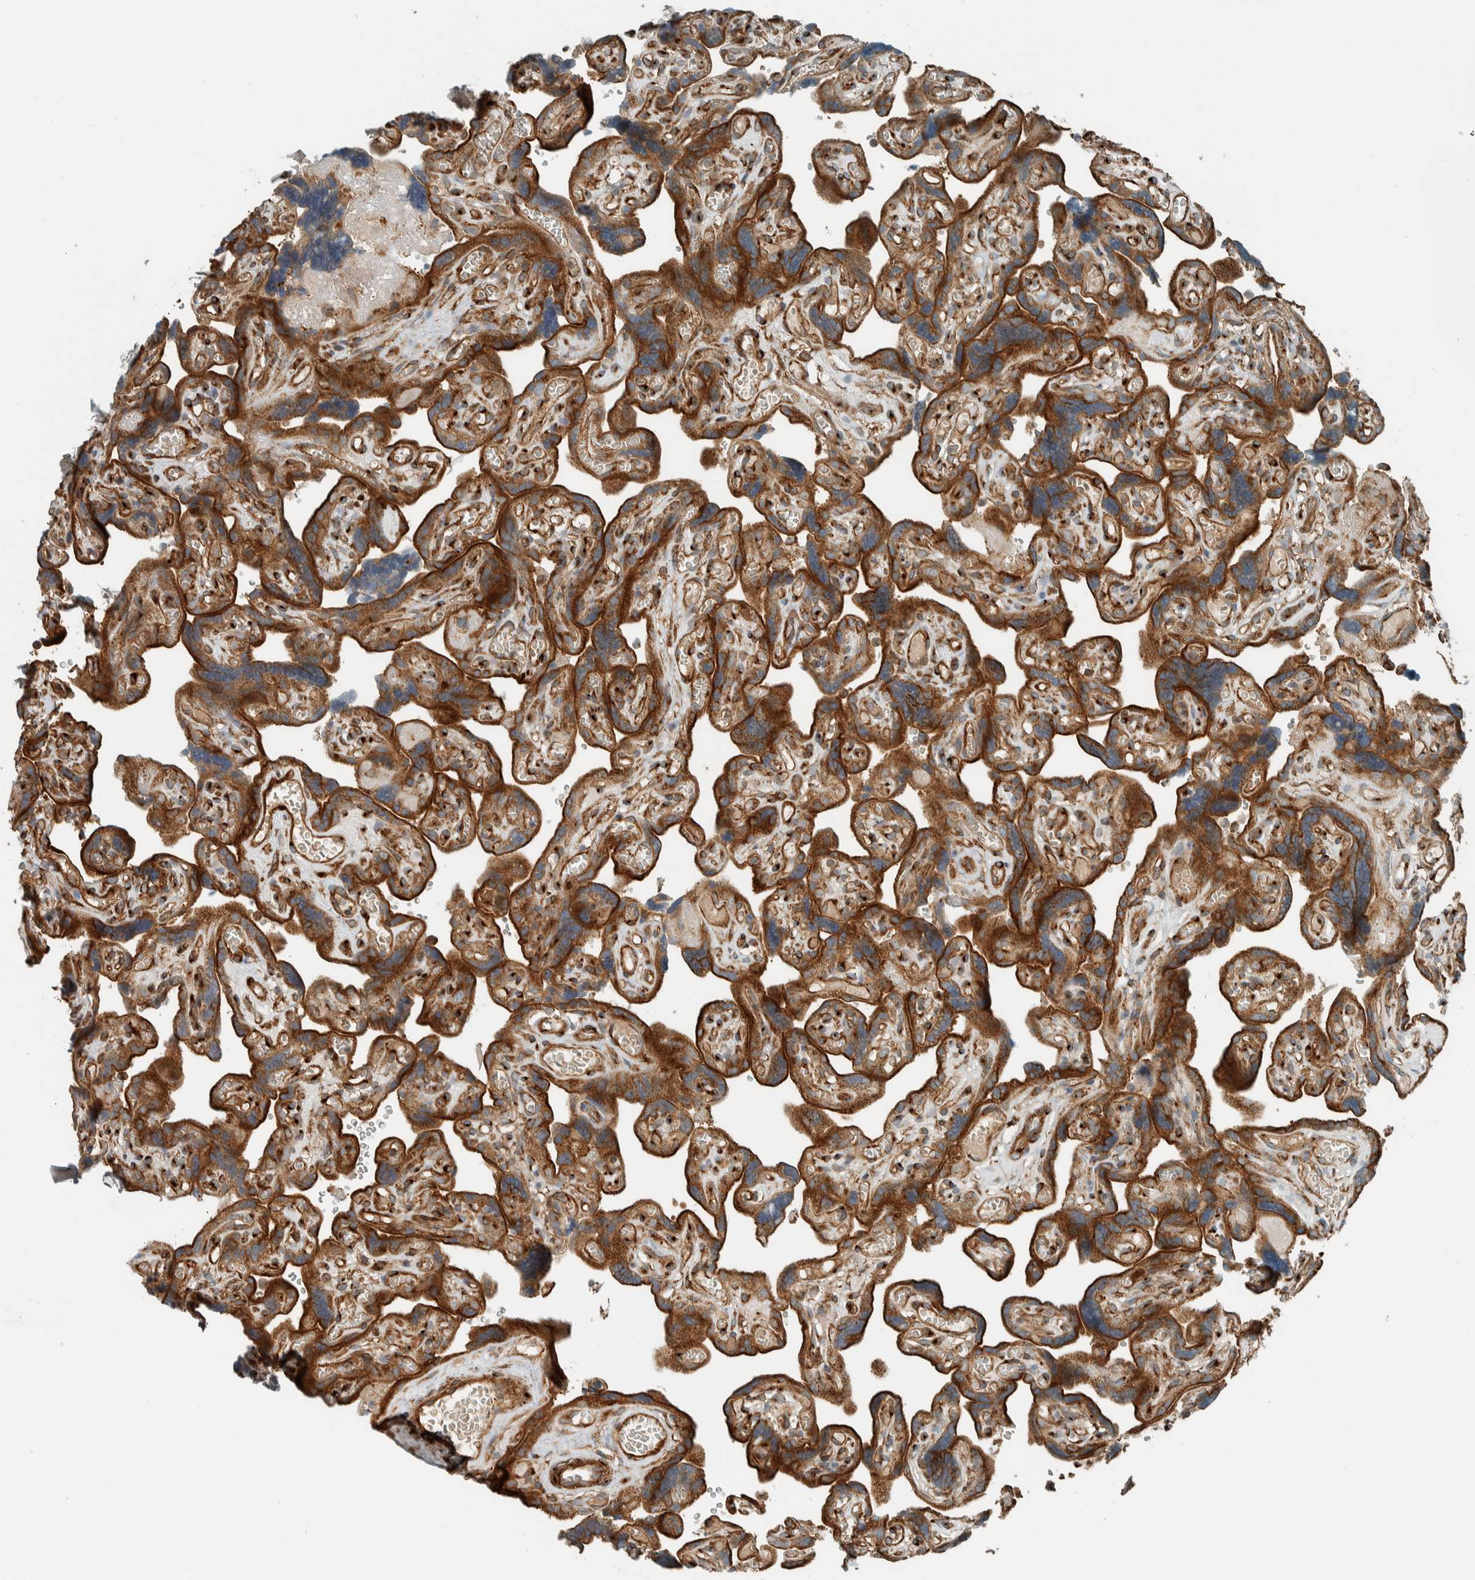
{"staining": {"intensity": "strong", "quantity": ">75%", "location": "cytoplasmic/membranous"}, "tissue": "placenta", "cell_type": "Decidual cells", "image_type": "normal", "snomed": [{"axis": "morphology", "description": "Normal tissue, NOS"}, {"axis": "topography", "description": "Placenta"}], "caption": "This is a histology image of immunohistochemistry (IHC) staining of benign placenta, which shows strong expression in the cytoplasmic/membranous of decidual cells.", "gene": "EXOC7", "patient": {"sex": "female", "age": 30}}